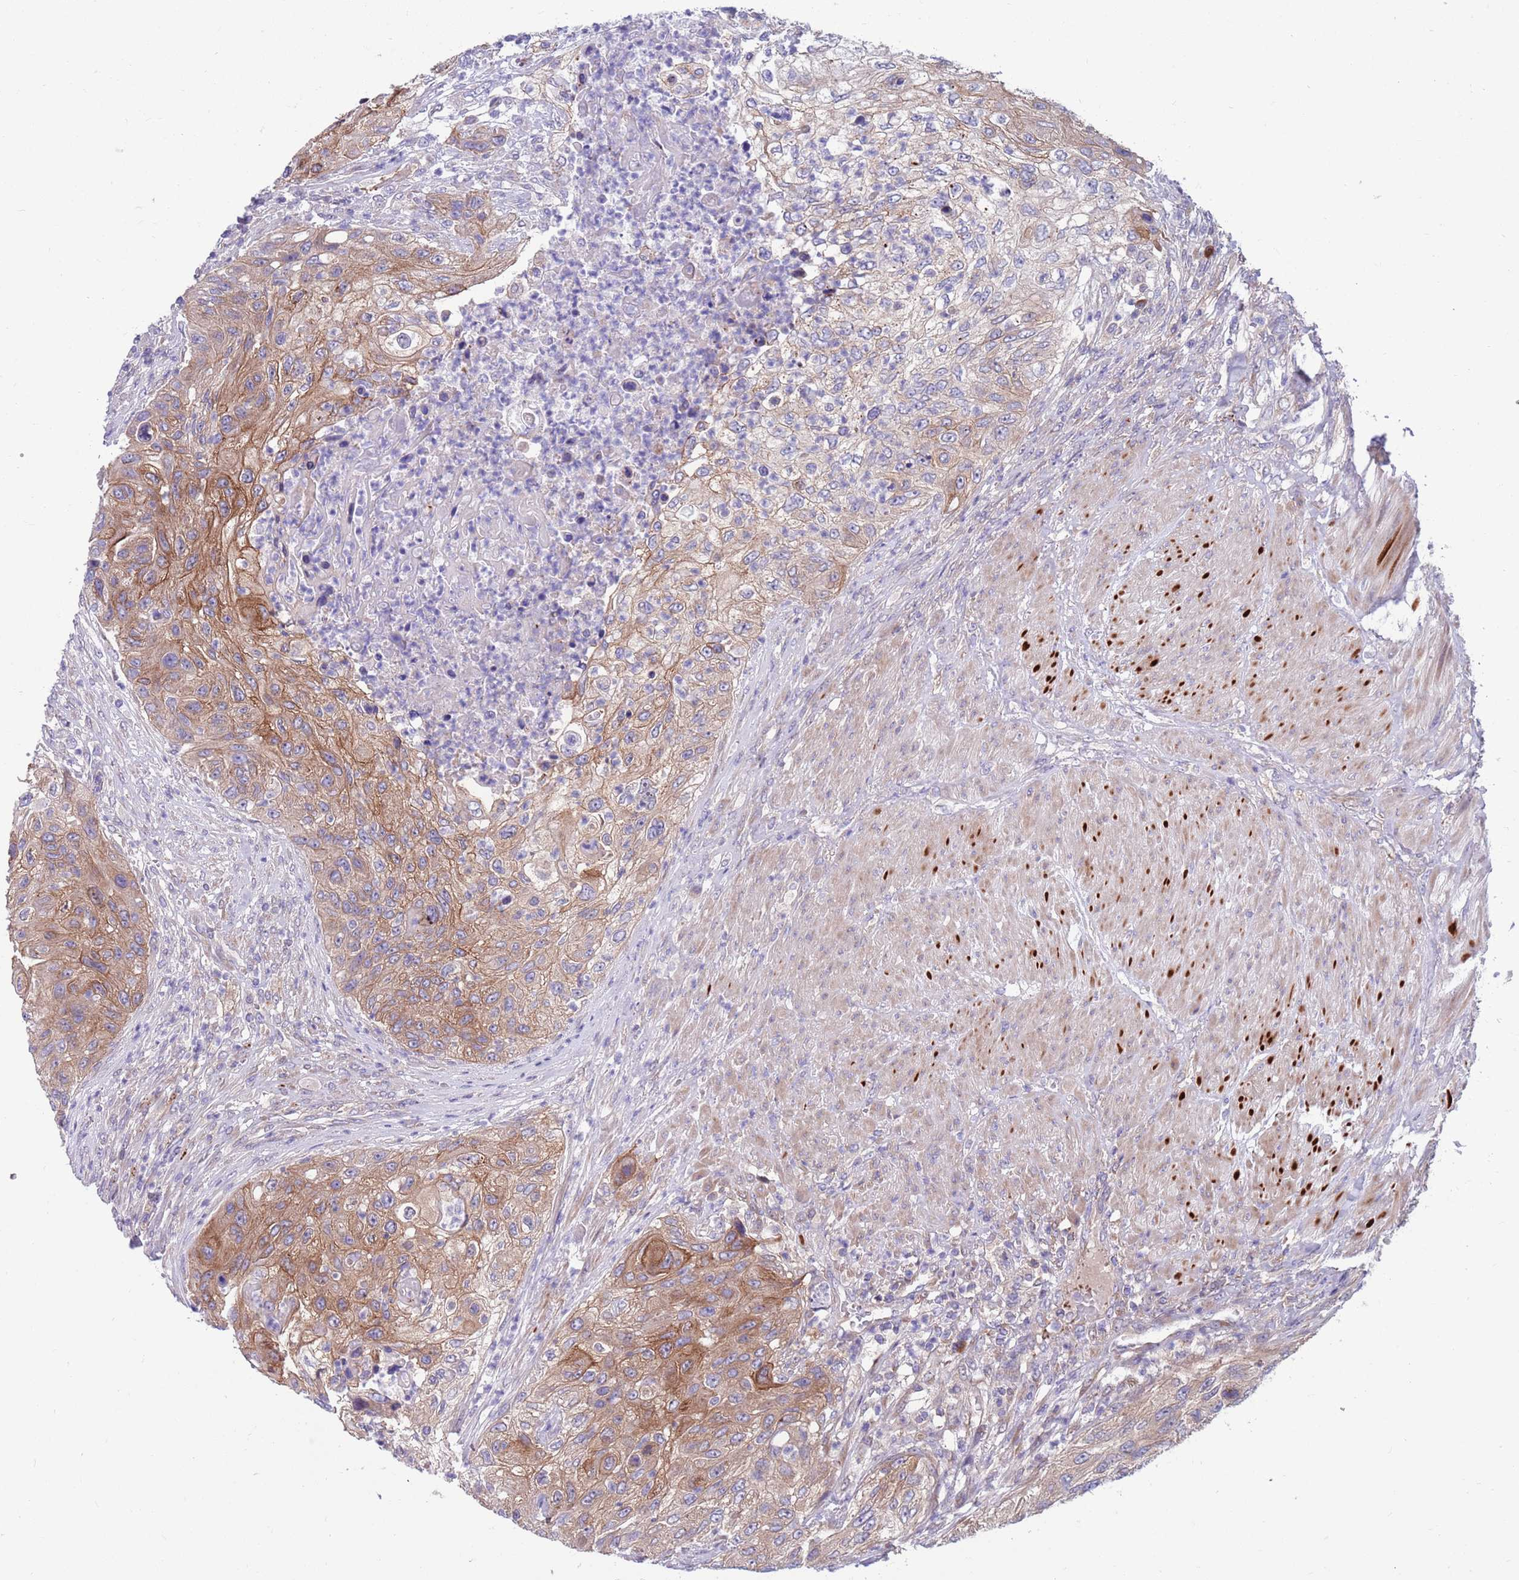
{"staining": {"intensity": "moderate", "quantity": ">75%", "location": "cytoplasmic/membranous"}, "tissue": "urothelial cancer", "cell_type": "Tumor cells", "image_type": "cancer", "snomed": [{"axis": "morphology", "description": "Urothelial carcinoma, High grade"}, {"axis": "topography", "description": "Urinary bladder"}], "caption": "The histopathology image exhibits a brown stain indicating the presence of a protein in the cytoplasmic/membranous of tumor cells in urothelial carcinoma (high-grade).", "gene": "KLHL29", "patient": {"sex": "female", "age": 60}}